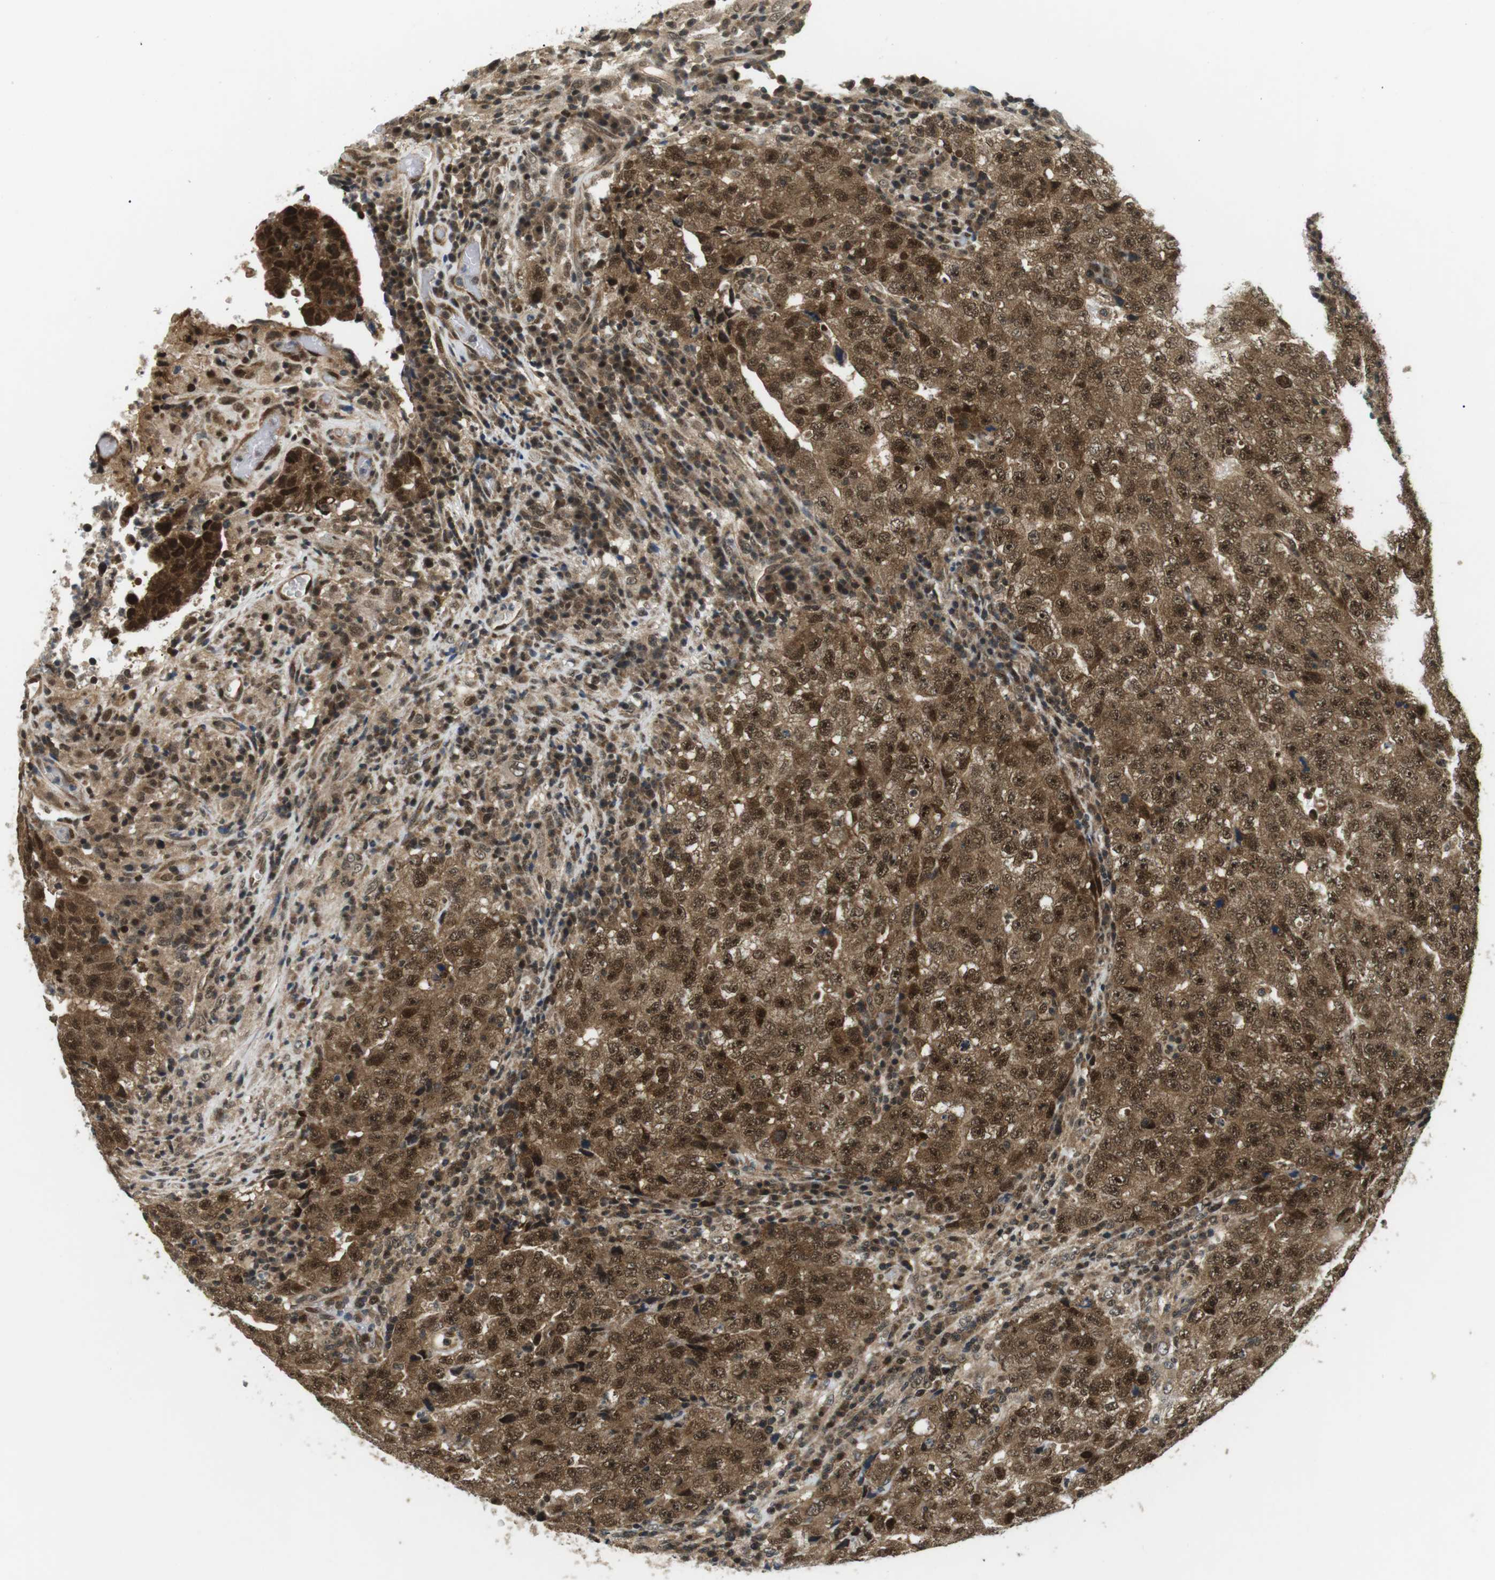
{"staining": {"intensity": "strong", "quantity": ">75%", "location": "cytoplasmic/membranous,nuclear"}, "tissue": "testis cancer", "cell_type": "Tumor cells", "image_type": "cancer", "snomed": [{"axis": "morphology", "description": "Necrosis, NOS"}, {"axis": "morphology", "description": "Carcinoma, Embryonal, NOS"}, {"axis": "topography", "description": "Testis"}], "caption": "Immunohistochemistry staining of embryonal carcinoma (testis), which demonstrates high levels of strong cytoplasmic/membranous and nuclear expression in approximately >75% of tumor cells indicating strong cytoplasmic/membranous and nuclear protein staining. The staining was performed using DAB (3,3'-diaminobenzidine) (brown) for protein detection and nuclei were counterstained in hematoxylin (blue).", "gene": "CSNK2B", "patient": {"sex": "male", "age": 19}}